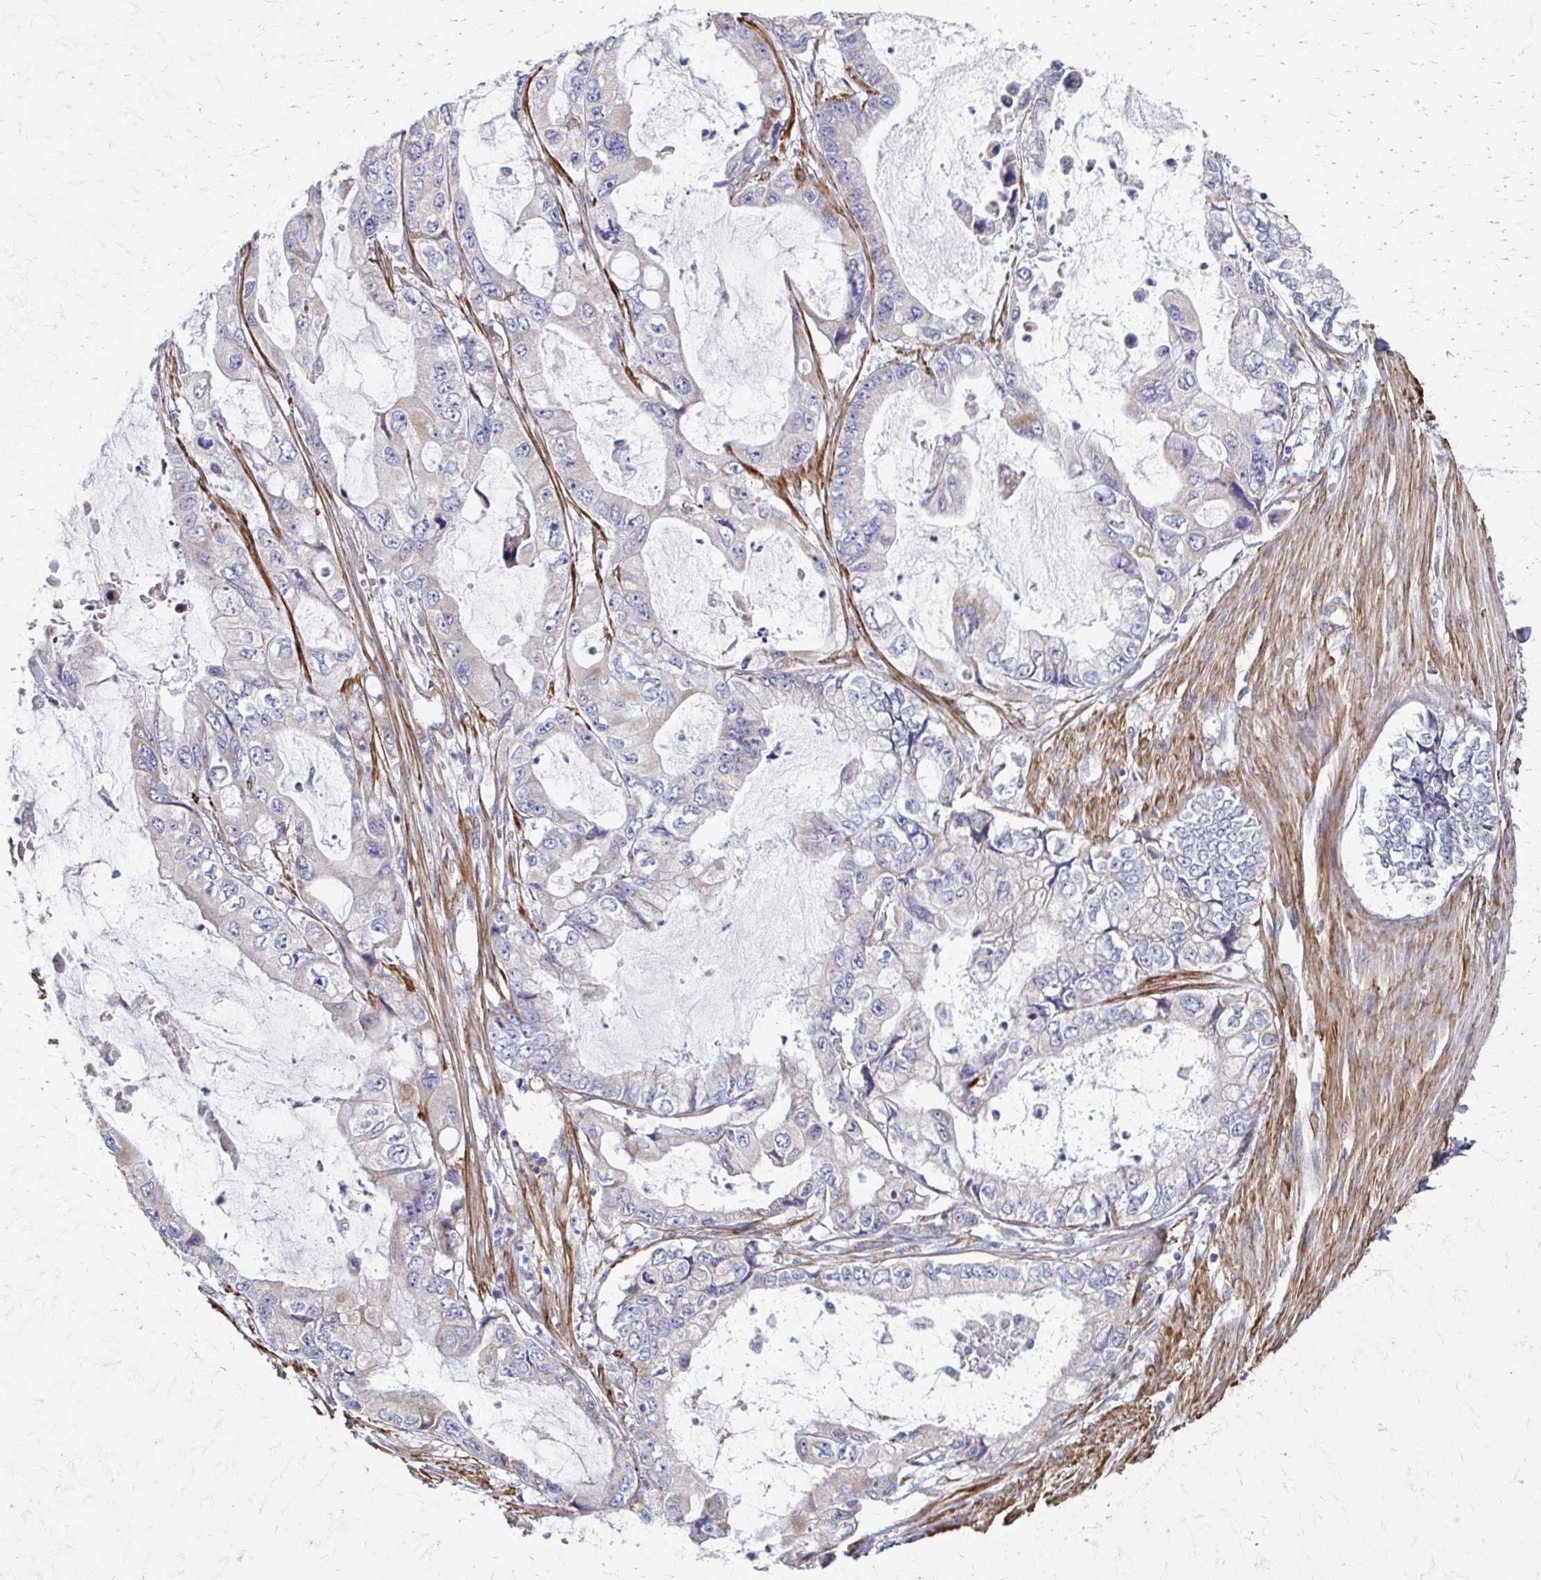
{"staining": {"intensity": "negative", "quantity": "none", "location": "none"}, "tissue": "stomach cancer", "cell_type": "Tumor cells", "image_type": "cancer", "snomed": [{"axis": "morphology", "description": "Adenocarcinoma, NOS"}, {"axis": "topography", "description": "Pancreas"}, {"axis": "topography", "description": "Stomach, upper"}, {"axis": "topography", "description": "Stomach"}], "caption": "The histopathology image displays no staining of tumor cells in adenocarcinoma (stomach).", "gene": "TIMMDC1", "patient": {"sex": "male", "age": 77}}